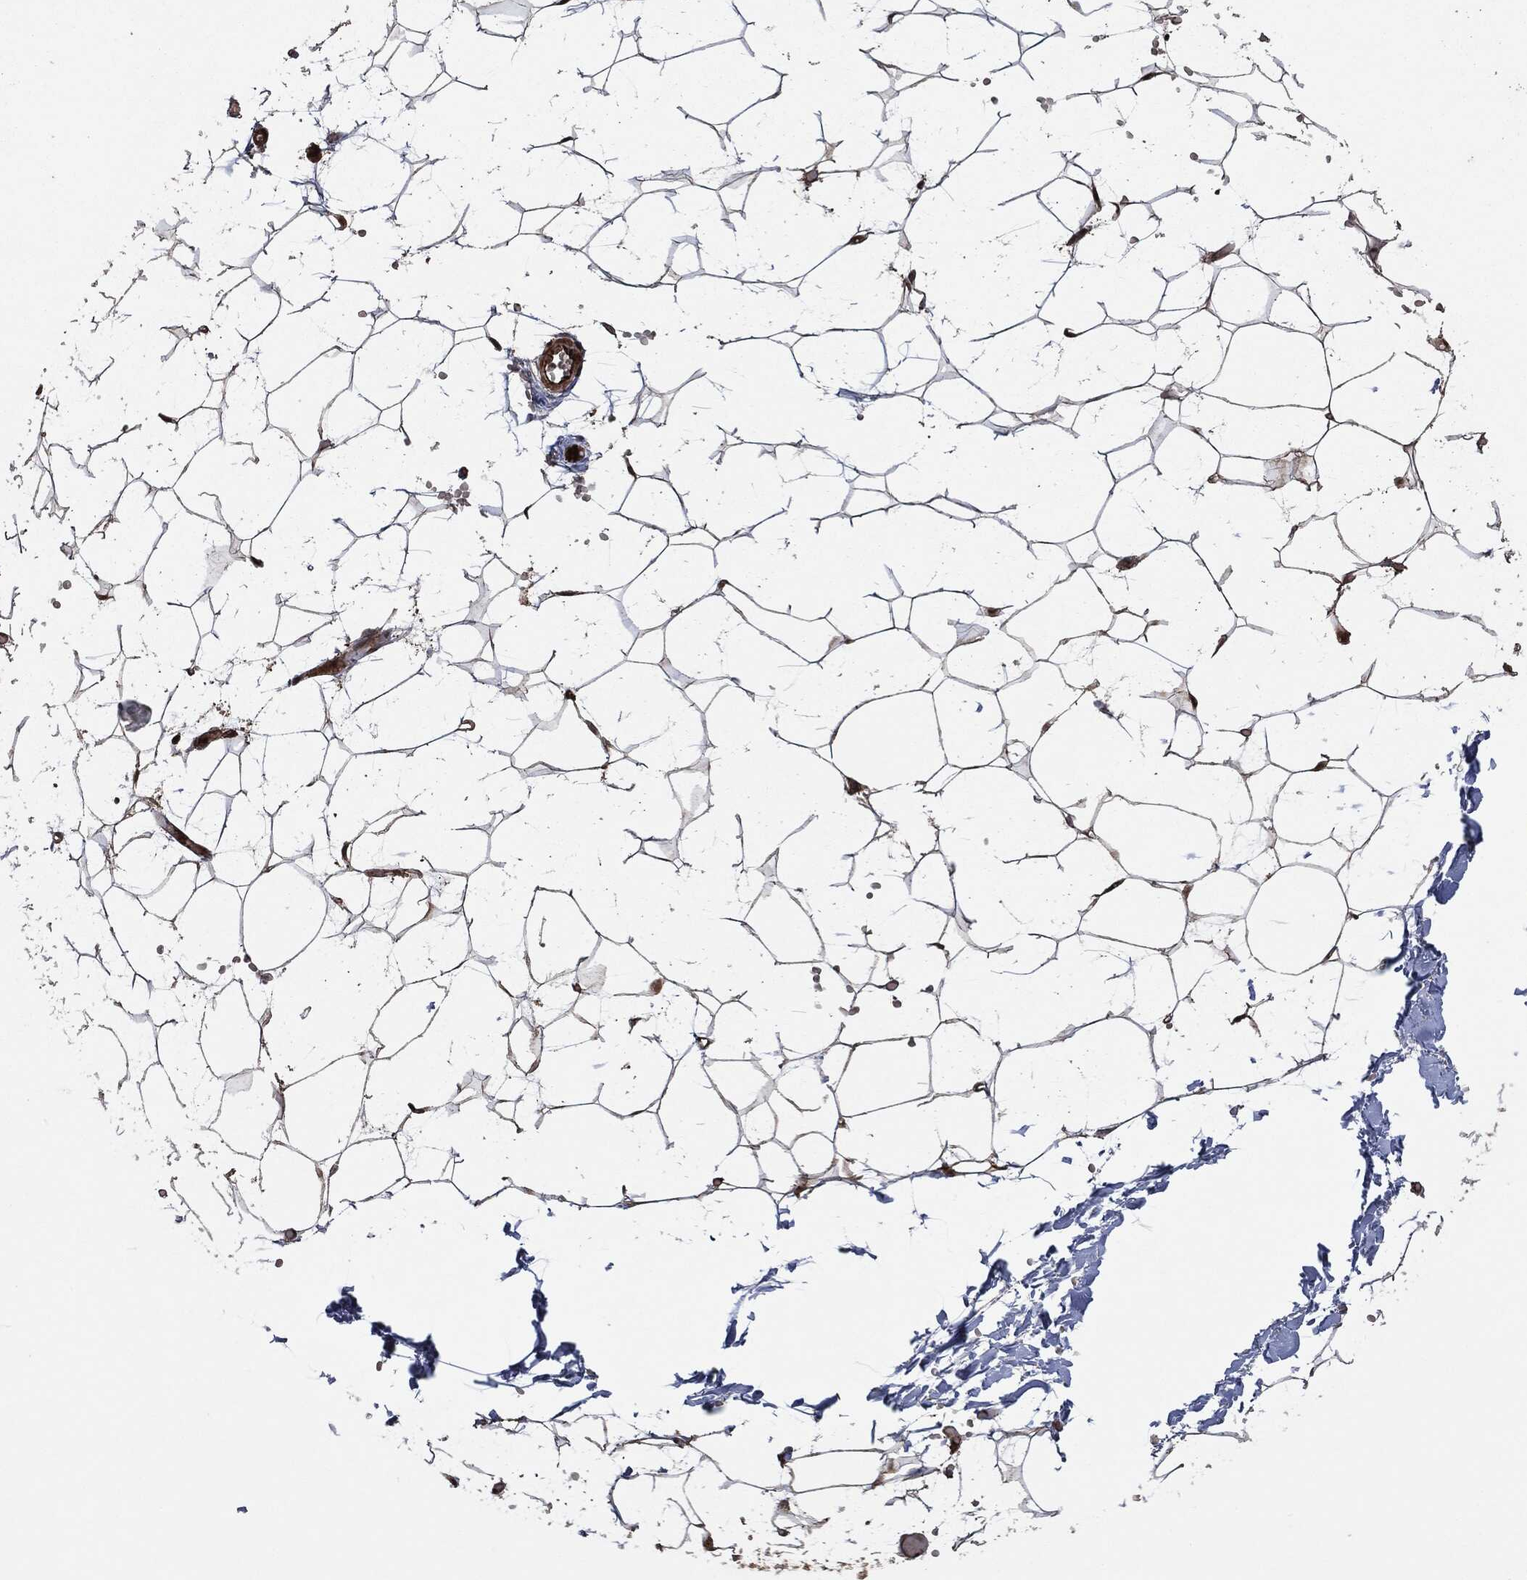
{"staining": {"intensity": "negative", "quantity": "none", "location": "none"}, "tissue": "adipose tissue", "cell_type": "Adipocytes", "image_type": "normal", "snomed": [{"axis": "morphology", "description": "Normal tissue, NOS"}, {"axis": "topography", "description": "Skin"}, {"axis": "topography", "description": "Peripheral nerve tissue"}], "caption": "A high-resolution photomicrograph shows immunohistochemistry staining of normal adipose tissue, which reveals no significant positivity in adipocytes.", "gene": "TPT1", "patient": {"sex": "female", "age": 56}}